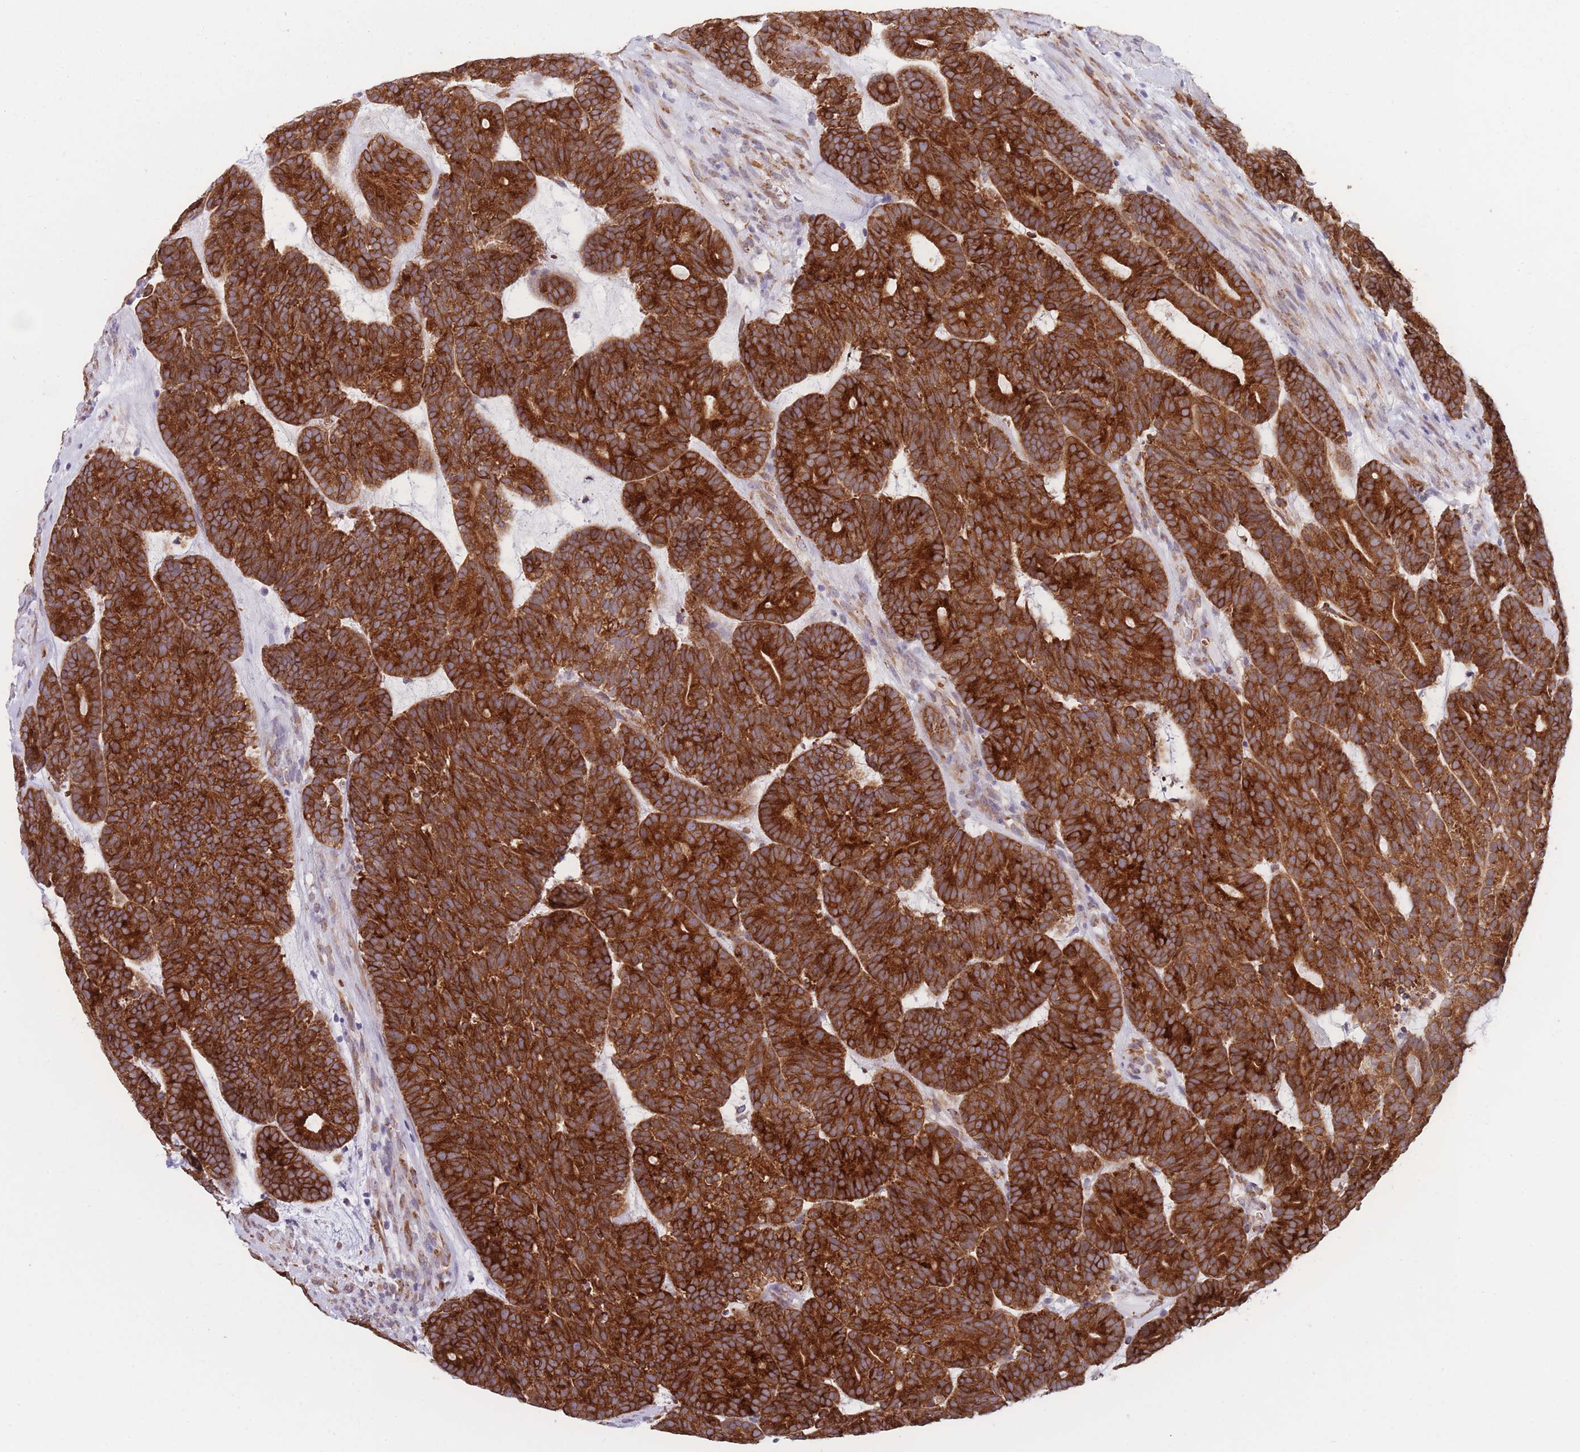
{"staining": {"intensity": "strong", "quantity": ">75%", "location": "cytoplasmic/membranous"}, "tissue": "head and neck cancer", "cell_type": "Tumor cells", "image_type": "cancer", "snomed": [{"axis": "morphology", "description": "Adenocarcinoma, NOS"}, {"axis": "topography", "description": "Head-Neck"}], "caption": "DAB immunohistochemical staining of human adenocarcinoma (head and neck) displays strong cytoplasmic/membranous protein expression in about >75% of tumor cells. (Brightfield microscopy of DAB IHC at high magnification).", "gene": "AK9", "patient": {"sex": "female", "age": 81}}